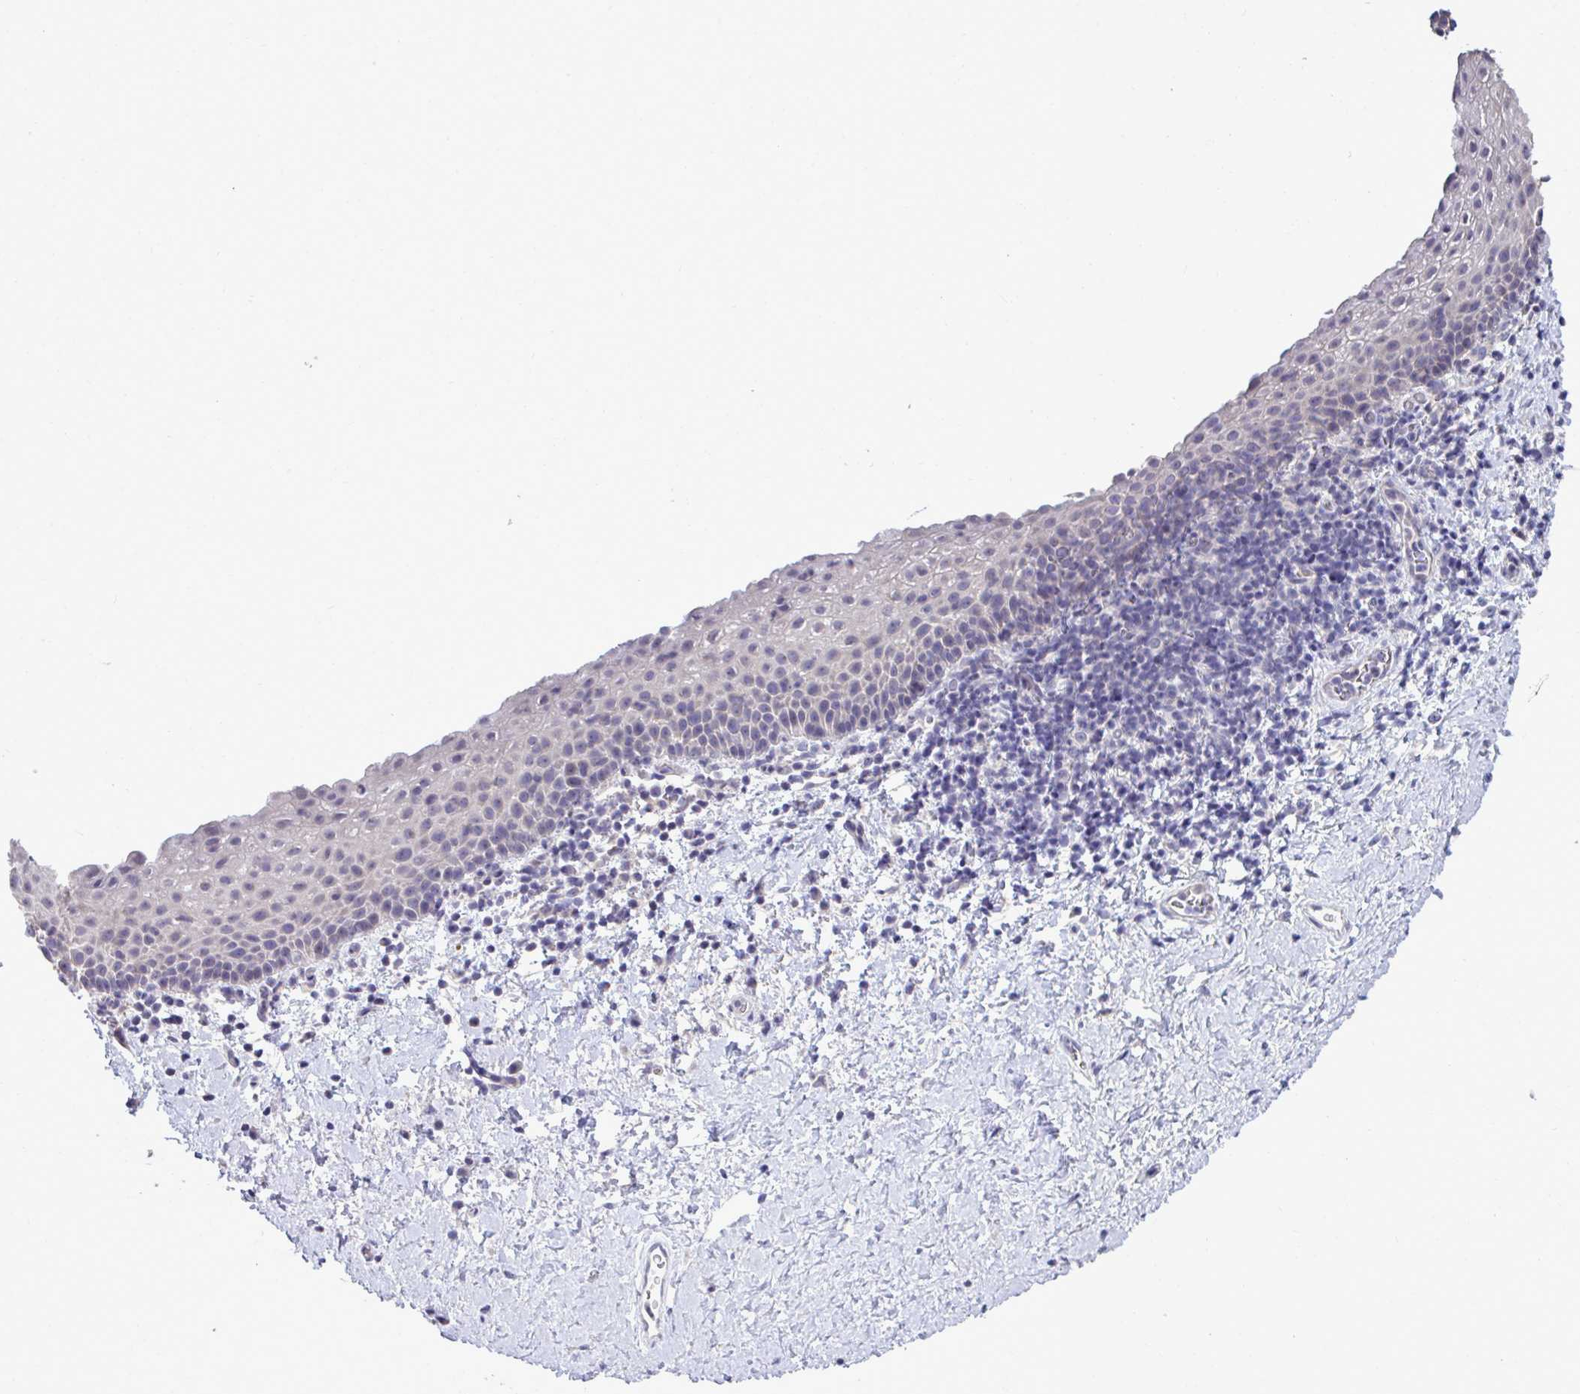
{"staining": {"intensity": "negative", "quantity": "none", "location": "none"}, "tissue": "vagina", "cell_type": "Squamous epithelial cells", "image_type": "normal", "snomed": [{"axis": "morphology", "description": "Normal tissue, NOS"}, {"axis": "topography", "description": "Vagina"}], "caption": "IHC image of benign human vagina stained for a protein (brown), which demonstrates no staining in squamous epithelial cells.", "gene": "PIGK", "patient": {"sex": "female", "age": 61}}